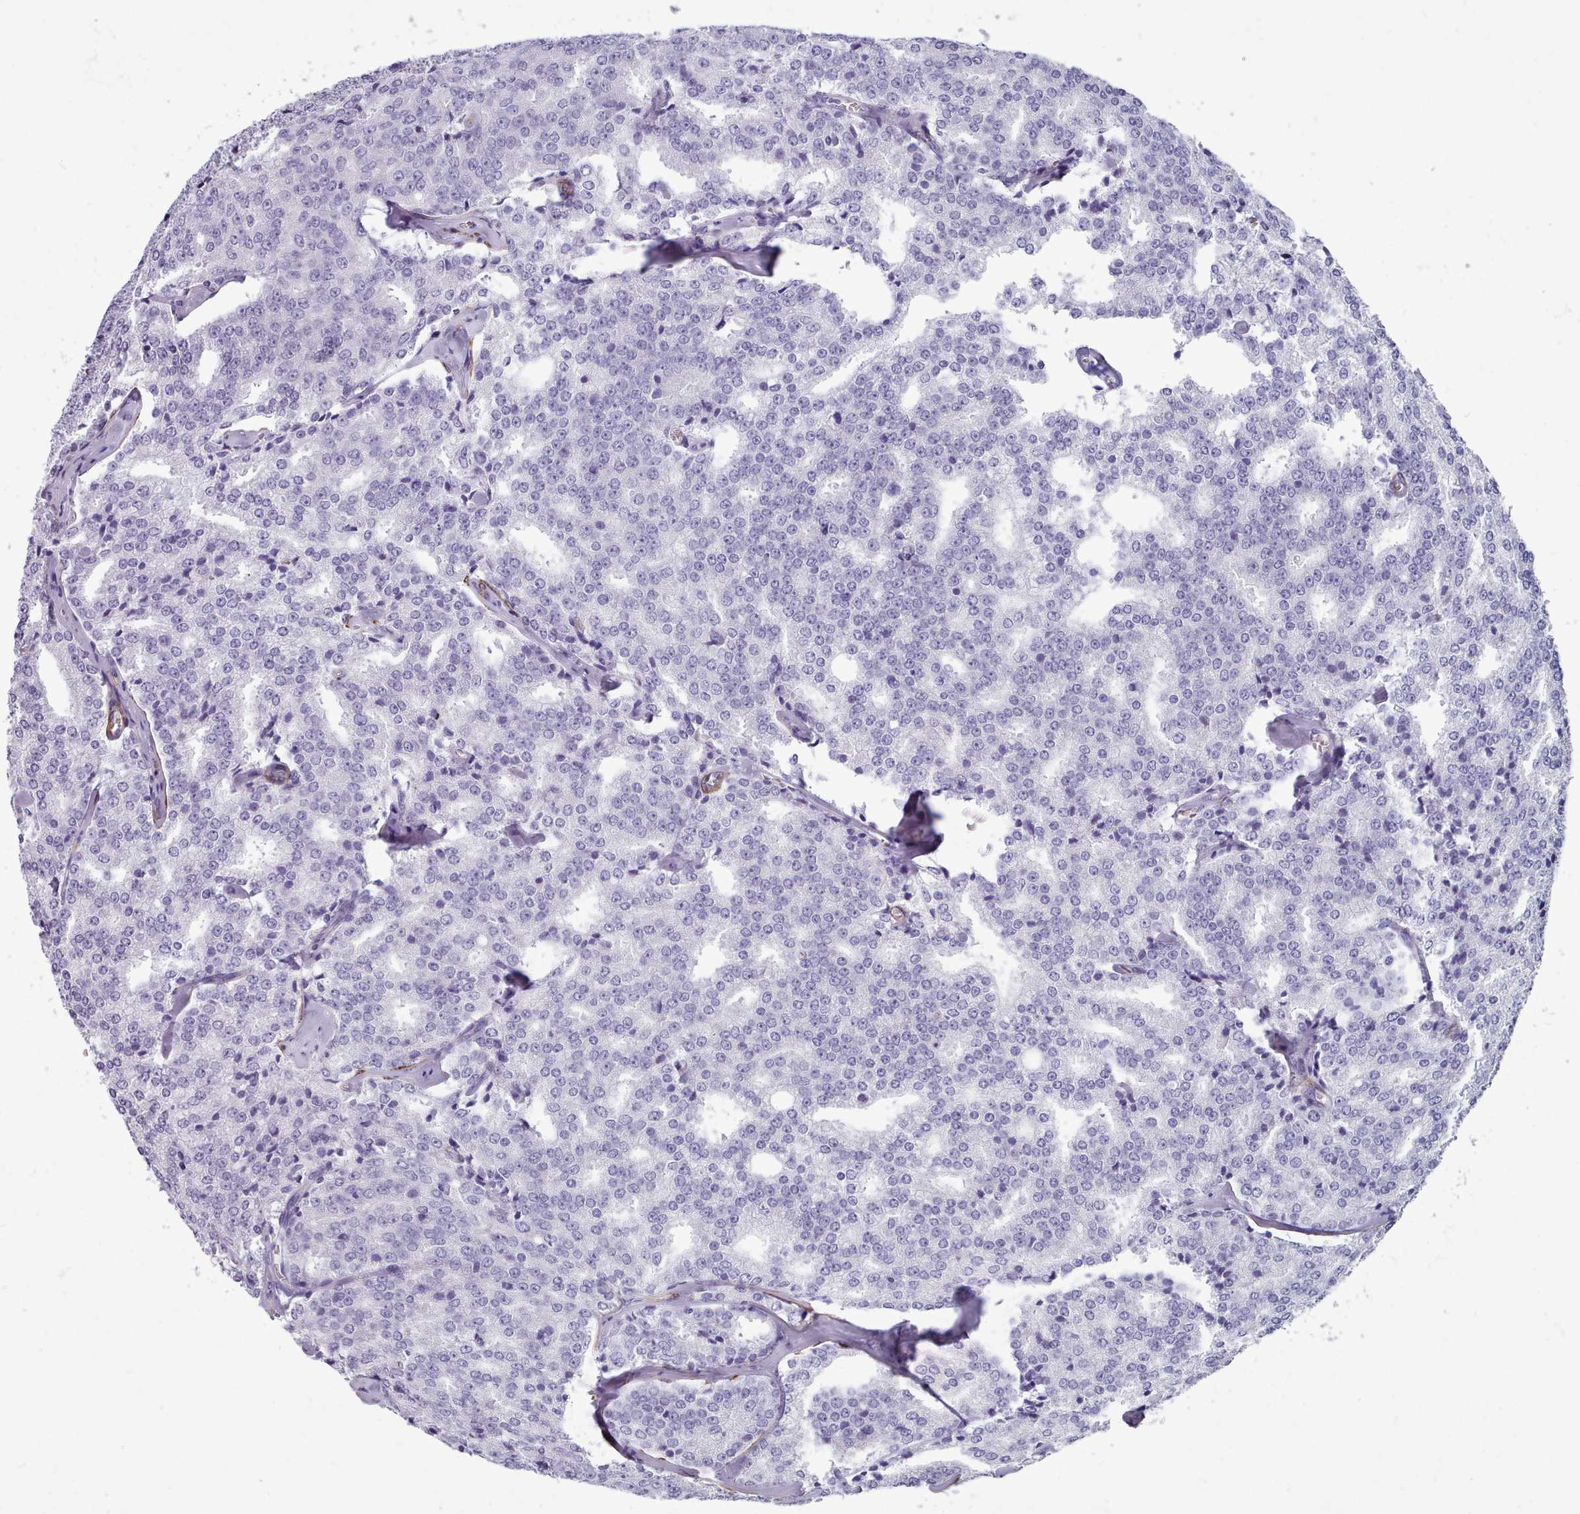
{"staining": {"intensity": "negative", "quantity": "none", "location": "none"}, "tissue": "prostate cancer", "cell_type": "Tumor cells", "image_type": "cancer", "snomed": [{"axis": "morphology", "description": "Adenocarcinoma, Low grade"}, {"axis": "topography", "description": "Prostate"}], "caption": "Immunohistochemistry (IHC) photomicrograph of neoplastic tissue: human adenocarcinoma (low-grade) (prostate) stained with DAB exhibits no significant protein expression in tumor cells.", "gene": "FPGS", "patient": {"sex": "male", "age": 60}}